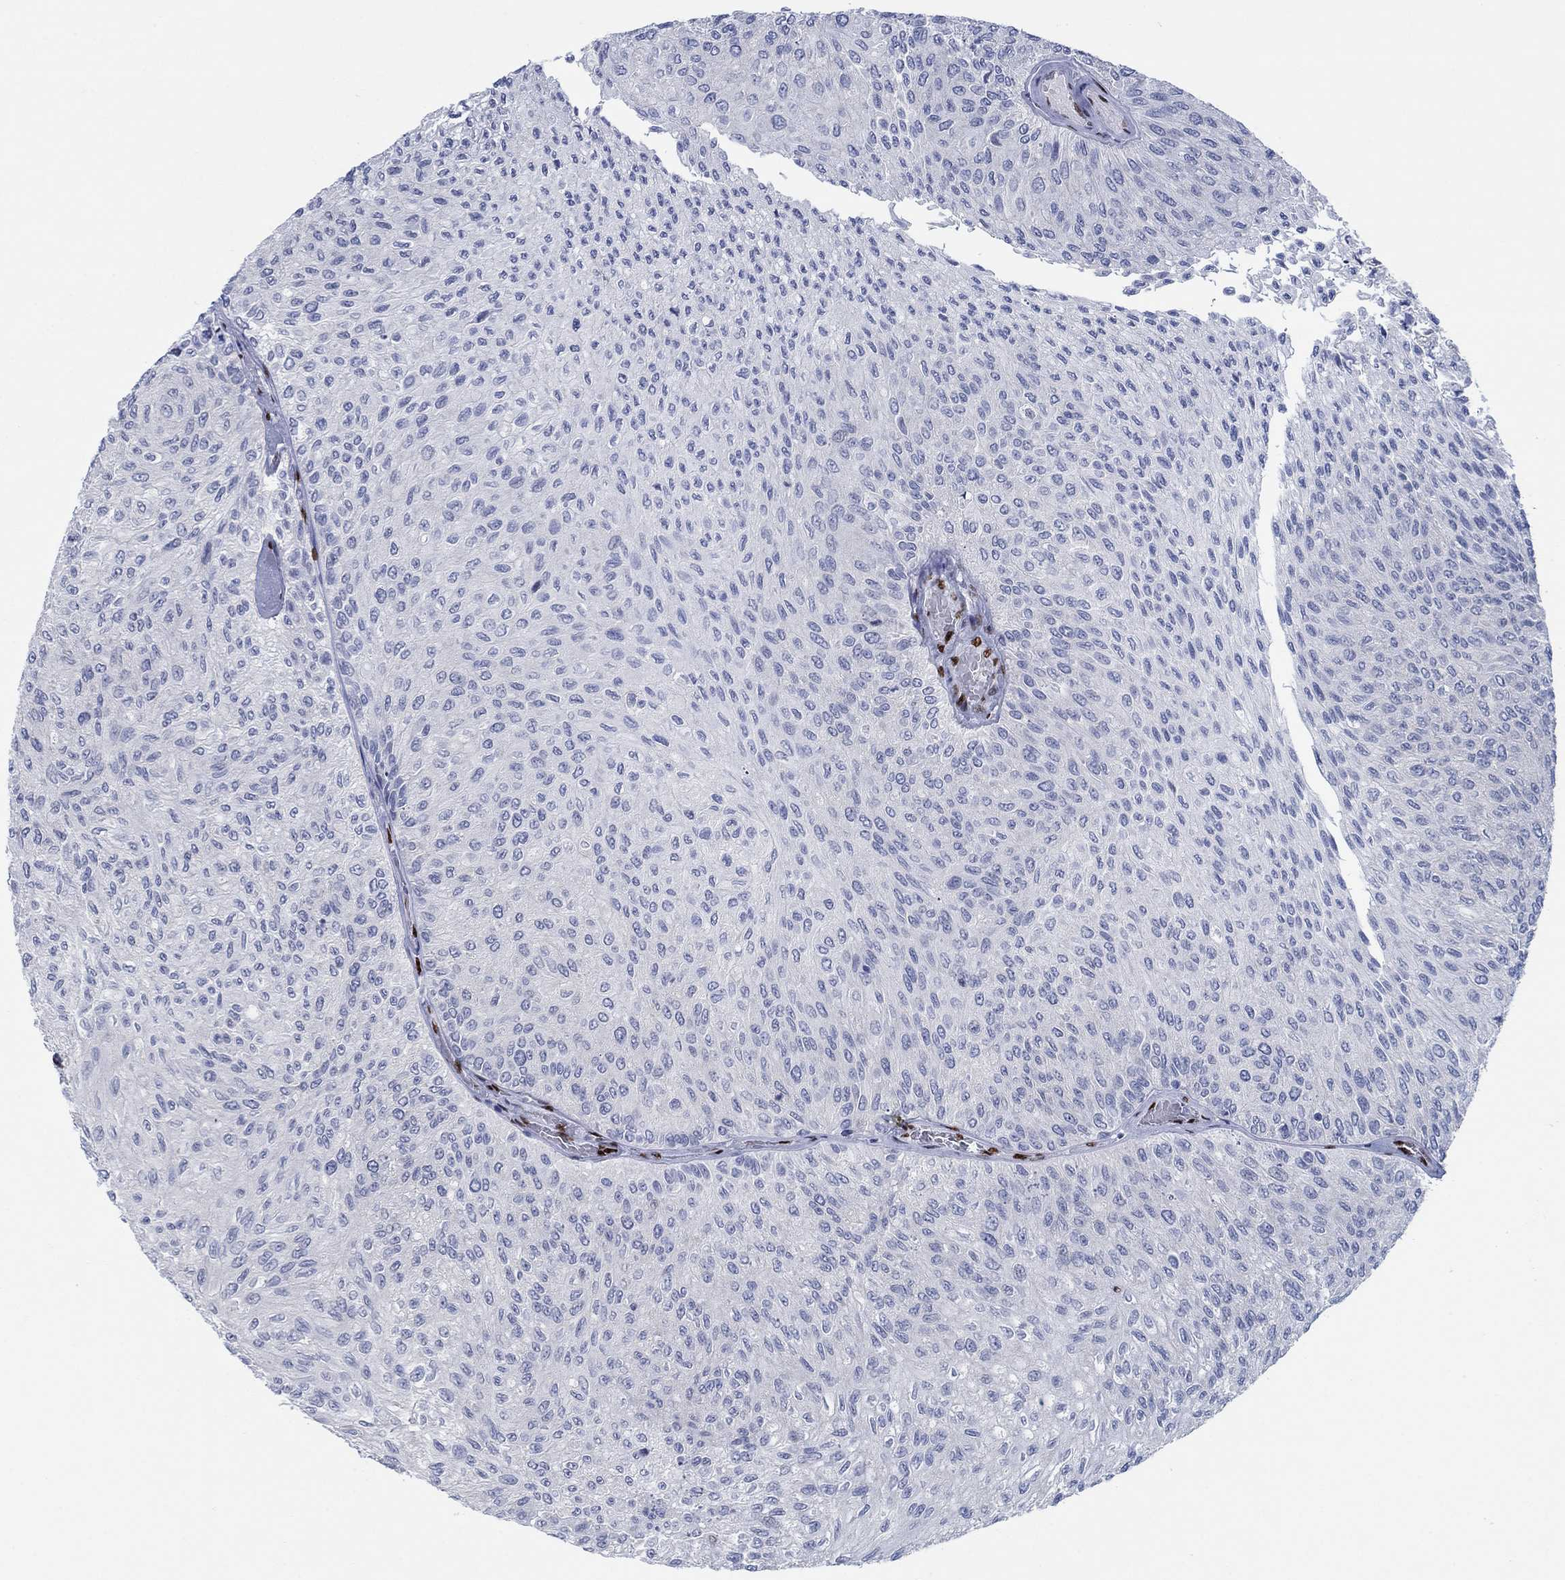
{"staining": {"intensity": "negative", "quantity": "none", "location": "none"}, "tissue": "urothelial cancer", "cell_type": "Tumor cells", "image_type": "cancer", "snomed": [{"axis": "morphology", "description": "Urothelial carcinoma, Low grade"}, {"axis": "topography", "description": "Urinary bladder"}], "caption": "Human urothelial cancer stained for a protein using immunohistochemistry shows no positivity in tumor cells.", "gene": "ZEB1", "patient": {"sex": "male", "age": 78}}